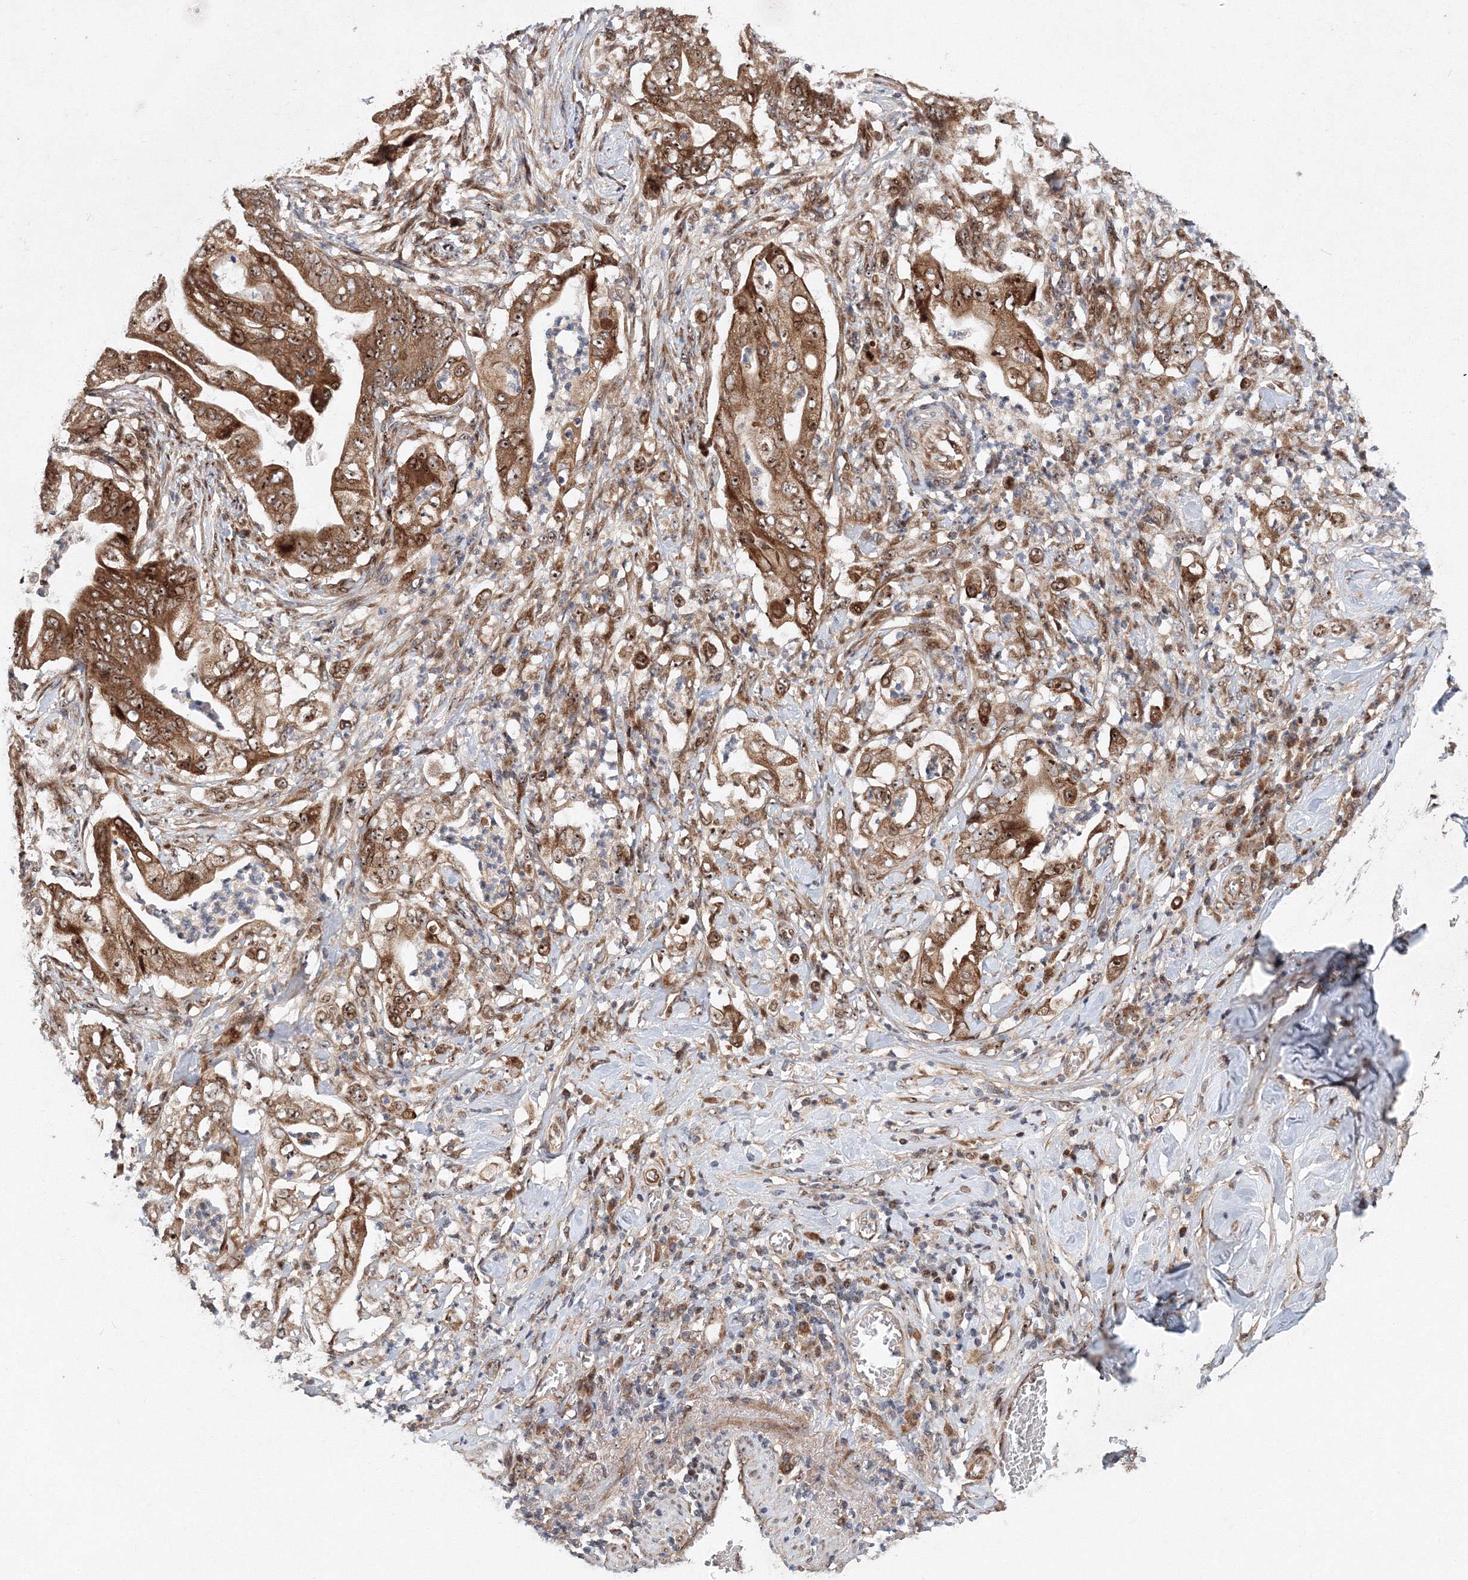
{"staining": {"intensity": "moderate", "quantity": ">75%", "location": "cytoplasmic/membranous,nuclear"}, "tissue": "stomach cancer", "cell_type": "Tumor cells", "image_type": "cancer", "snomed": [{"axis": "morphology", "description": "Adenocarcinoma, NOS"}, {"axis": "topography", "description": "Stomach"}], "caption": "Stomach adenocarcinoma stained with DAB (3,3'-diaminobenzidine) immunohistochemistry (IHC) demonstrates medium levels of moderate cytoplasmic/membranous and nuclear staining in approximately >75% of tumor cells.", "gene": "ANKAR", "patient": {"sex": "female", "age": 73}}